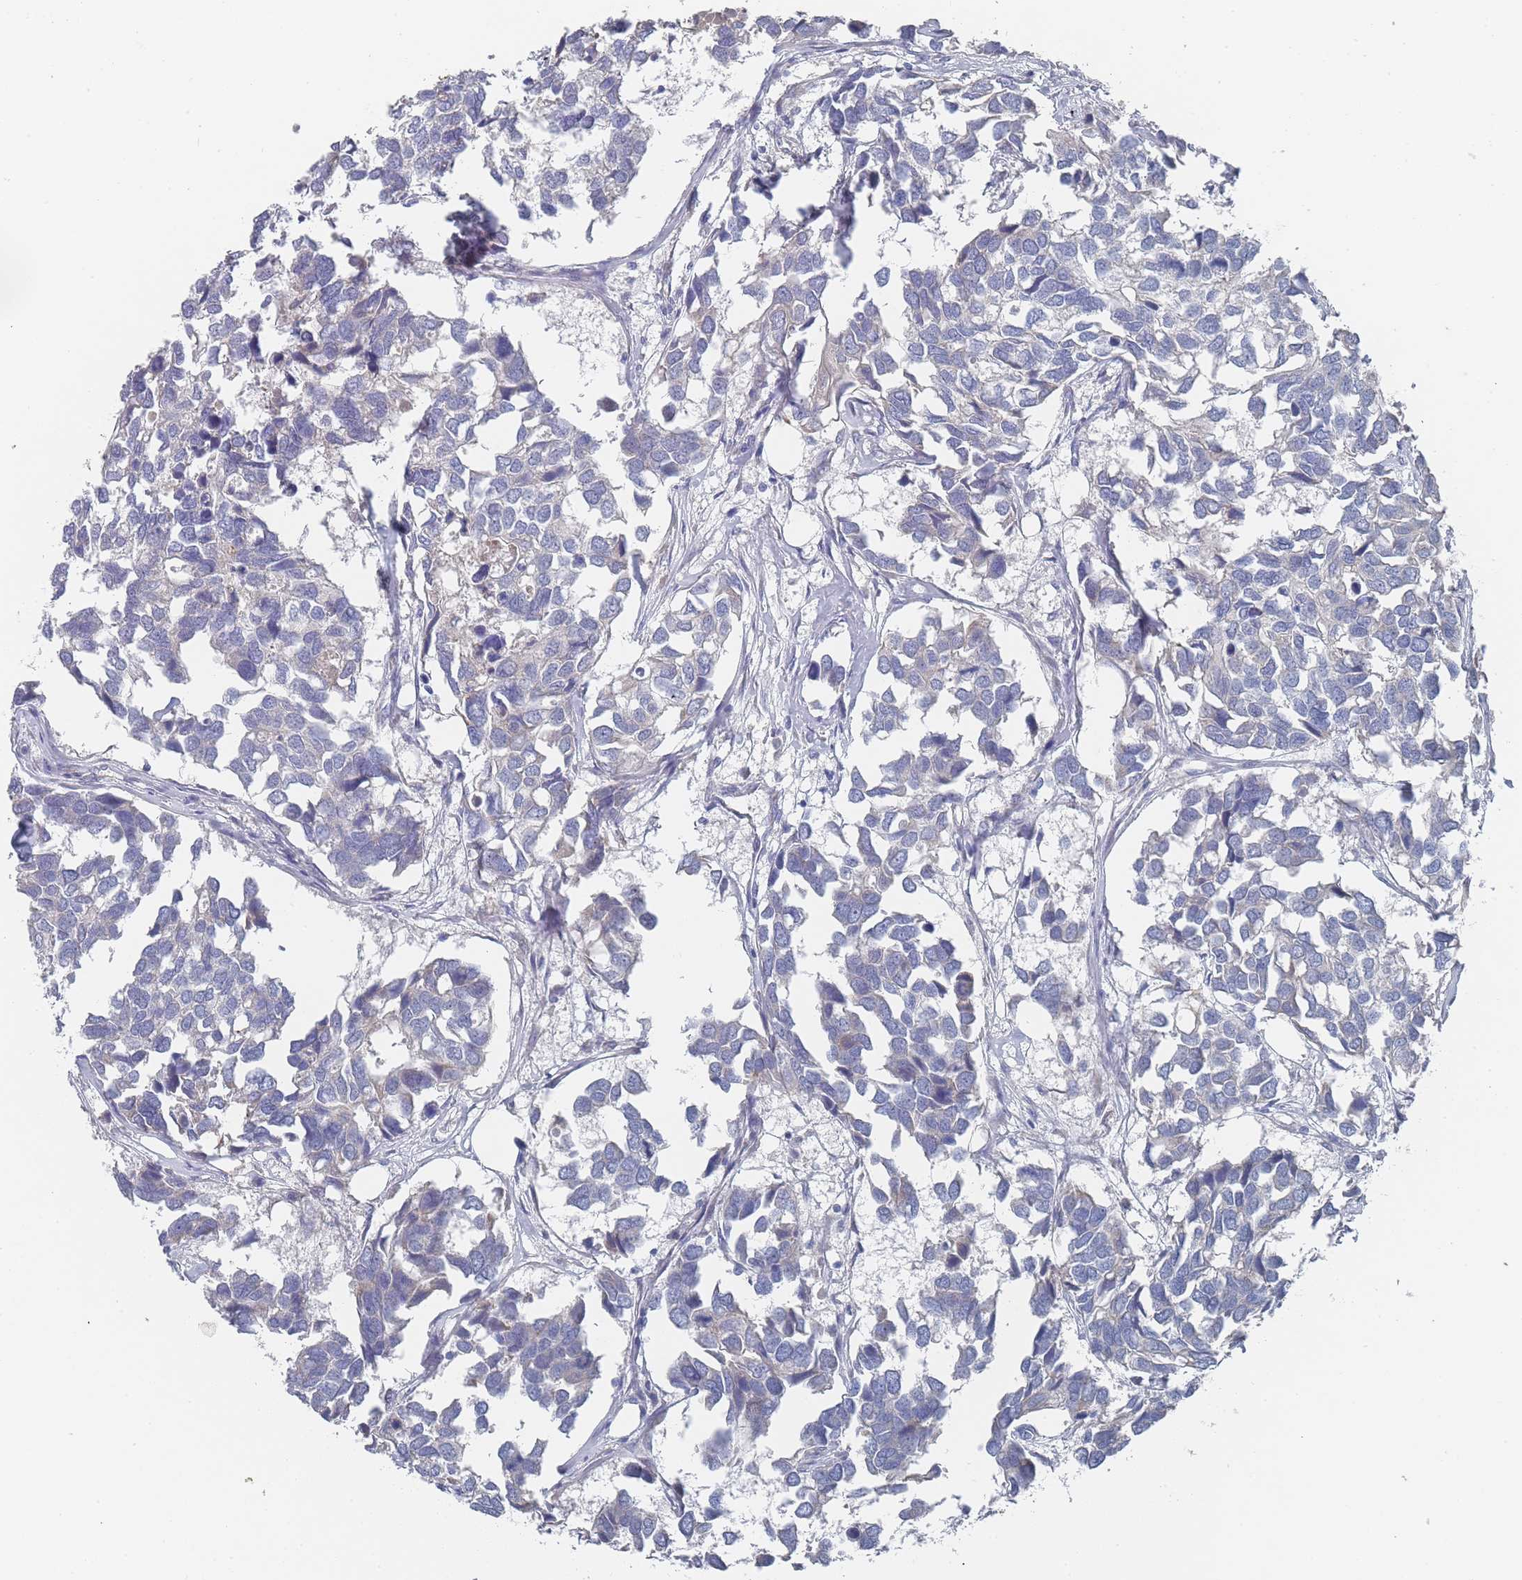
{"staining": {"intensity": "negative", "quantity": "none", "location": "none"}, "tissue": "breast cancer", "cell_type": "Tumor cells", "image_type": "cancer", "snomed": [{"axis": "morphology", "description": "Duct carcinoma"}, {"axis": "topography", "description": "Breast"}], "caption": "High power microscopy image of an immunohistochemistry (IHC) micrograph of breast invasive ductal carcinoma, revealing no significant positivity in tumor cells.", "gene": "ACAD11", "patient": {"sex": "female", "age": 83}}